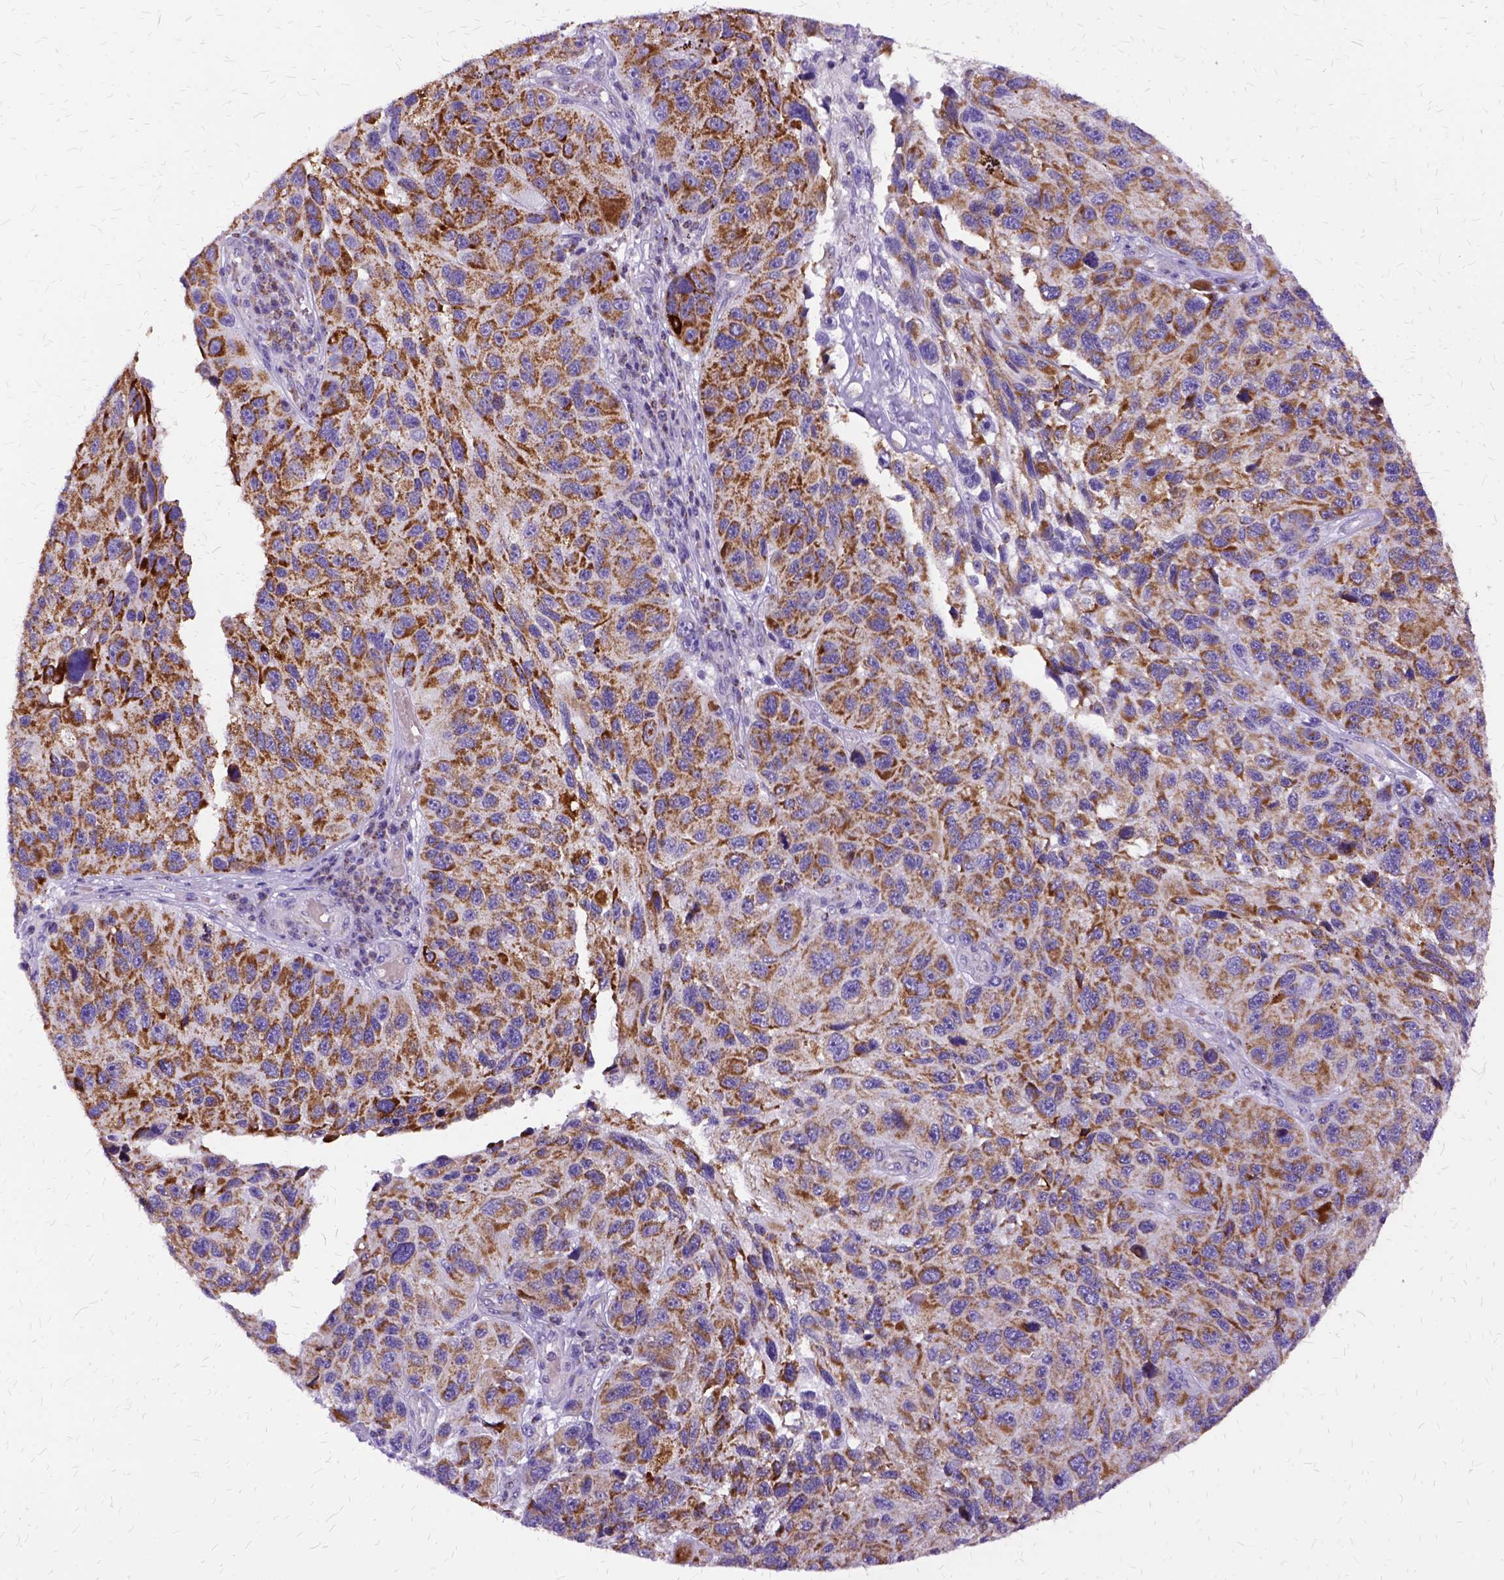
{"staining": {"intensity": "strong", "quantity": ">75%", "location": "cytoplasmic/membranous"}, "tissue": "melanoma", "cell_type": "Tumor cells", "image_type": "cancer", "snomed": [{"axis": "morphology", "description": "Malignant melanoma, NOS"}, {"axis": "topography", "description": "Skin"}], "caption": "This is an image of IHC staining of melanoma, which shows strong expression in the cytoplasmic/membranous of tumor cells.", "gene": "OXCT1", "patient": {"sex": "male", "age": 53}}